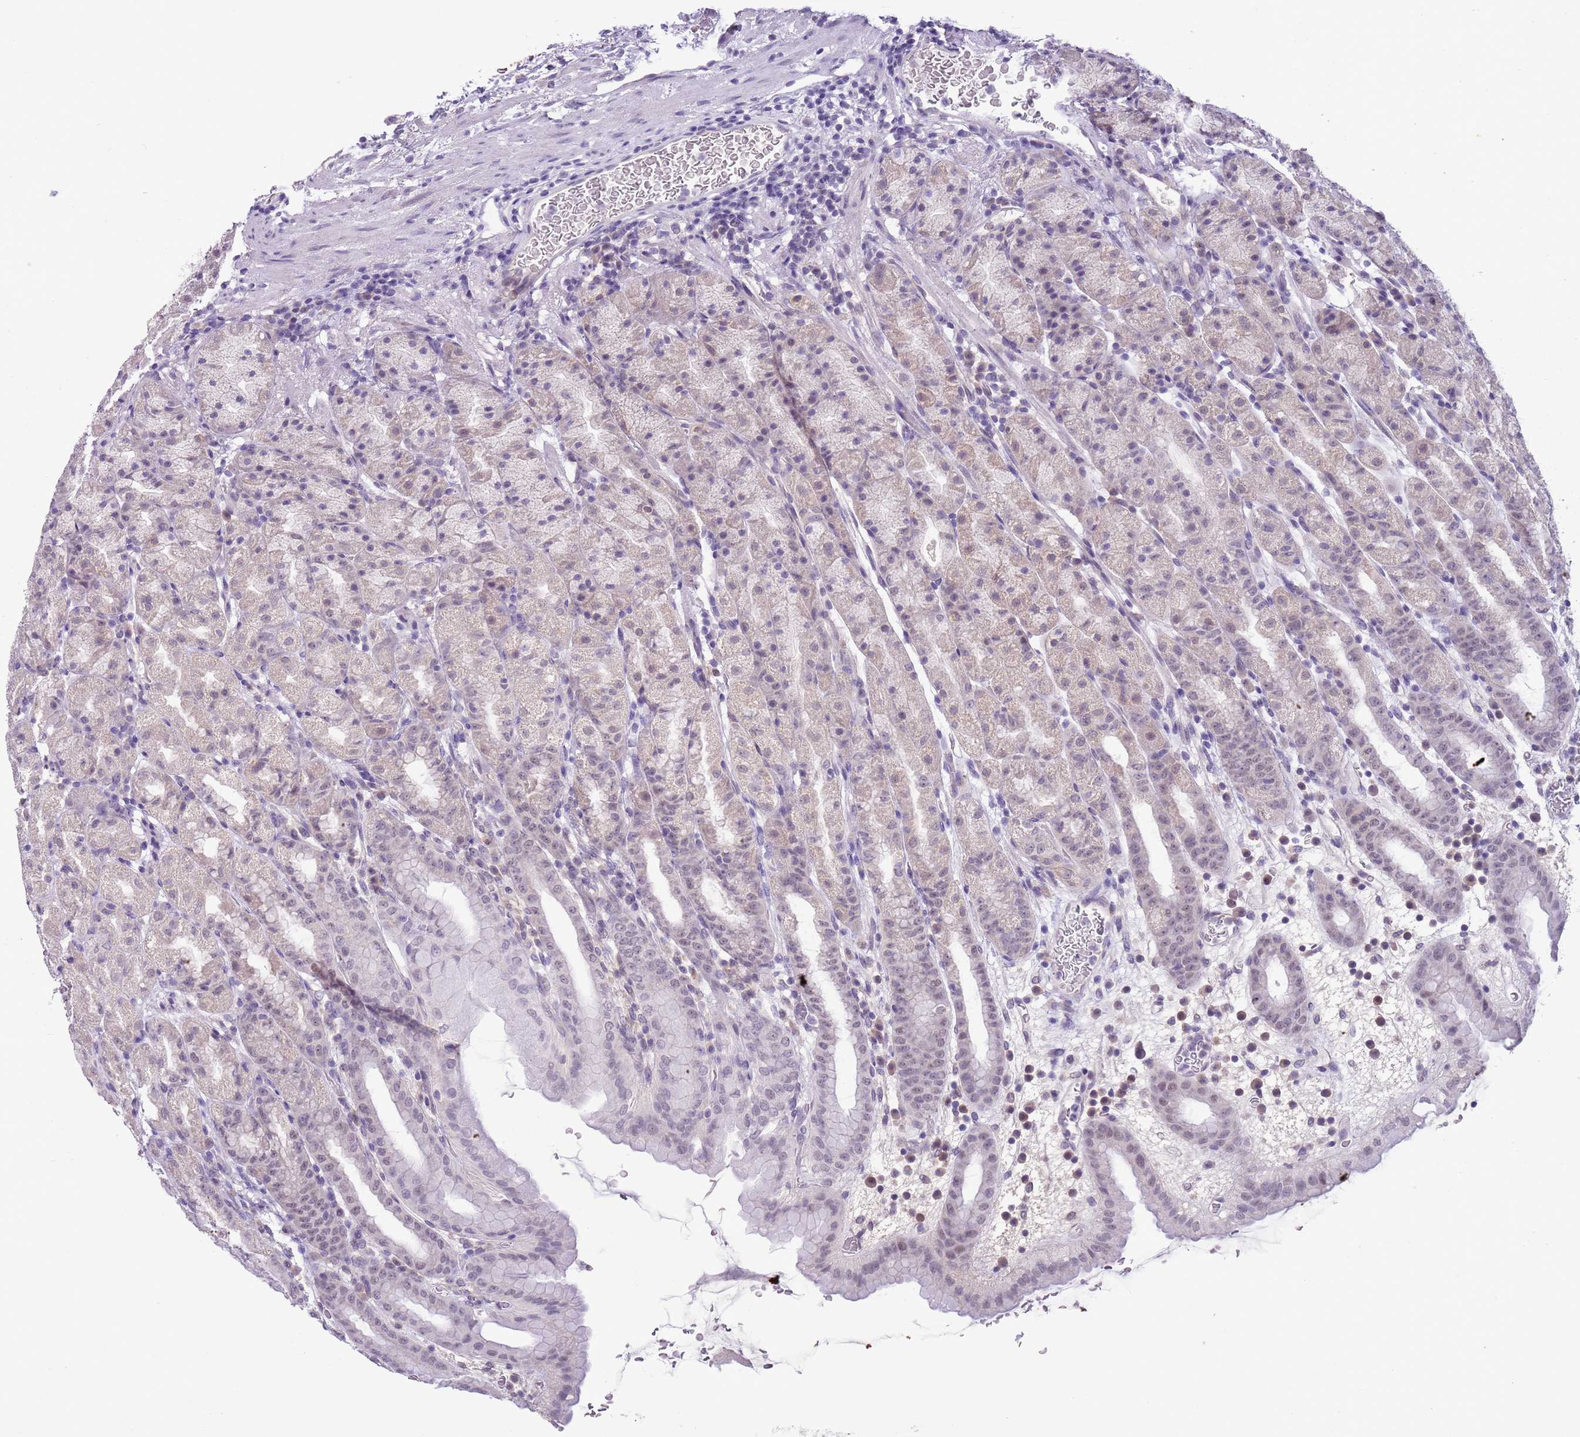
{"staining": {"intensity": "weak", "quantity": "25%-75%", "location": "cytoplasmic/membranous,nuclear"}, "tissue": "stomach", "cell_type": "Glandular cells", "image_type": "normal", "snomed": [{"axis": "morphology", "description": "Normal tissue, NOS"}, {"axis": "topography", "description": "Stomach, upper"}], "caption": "Glandular cells reveal low levels of weak cytoplasmic/membranous,nuclear expression in approximately 25%-75% of cells in normal stomach.", "gene": "FAM120C", "patient": {"sex": "male", "age": 68}}